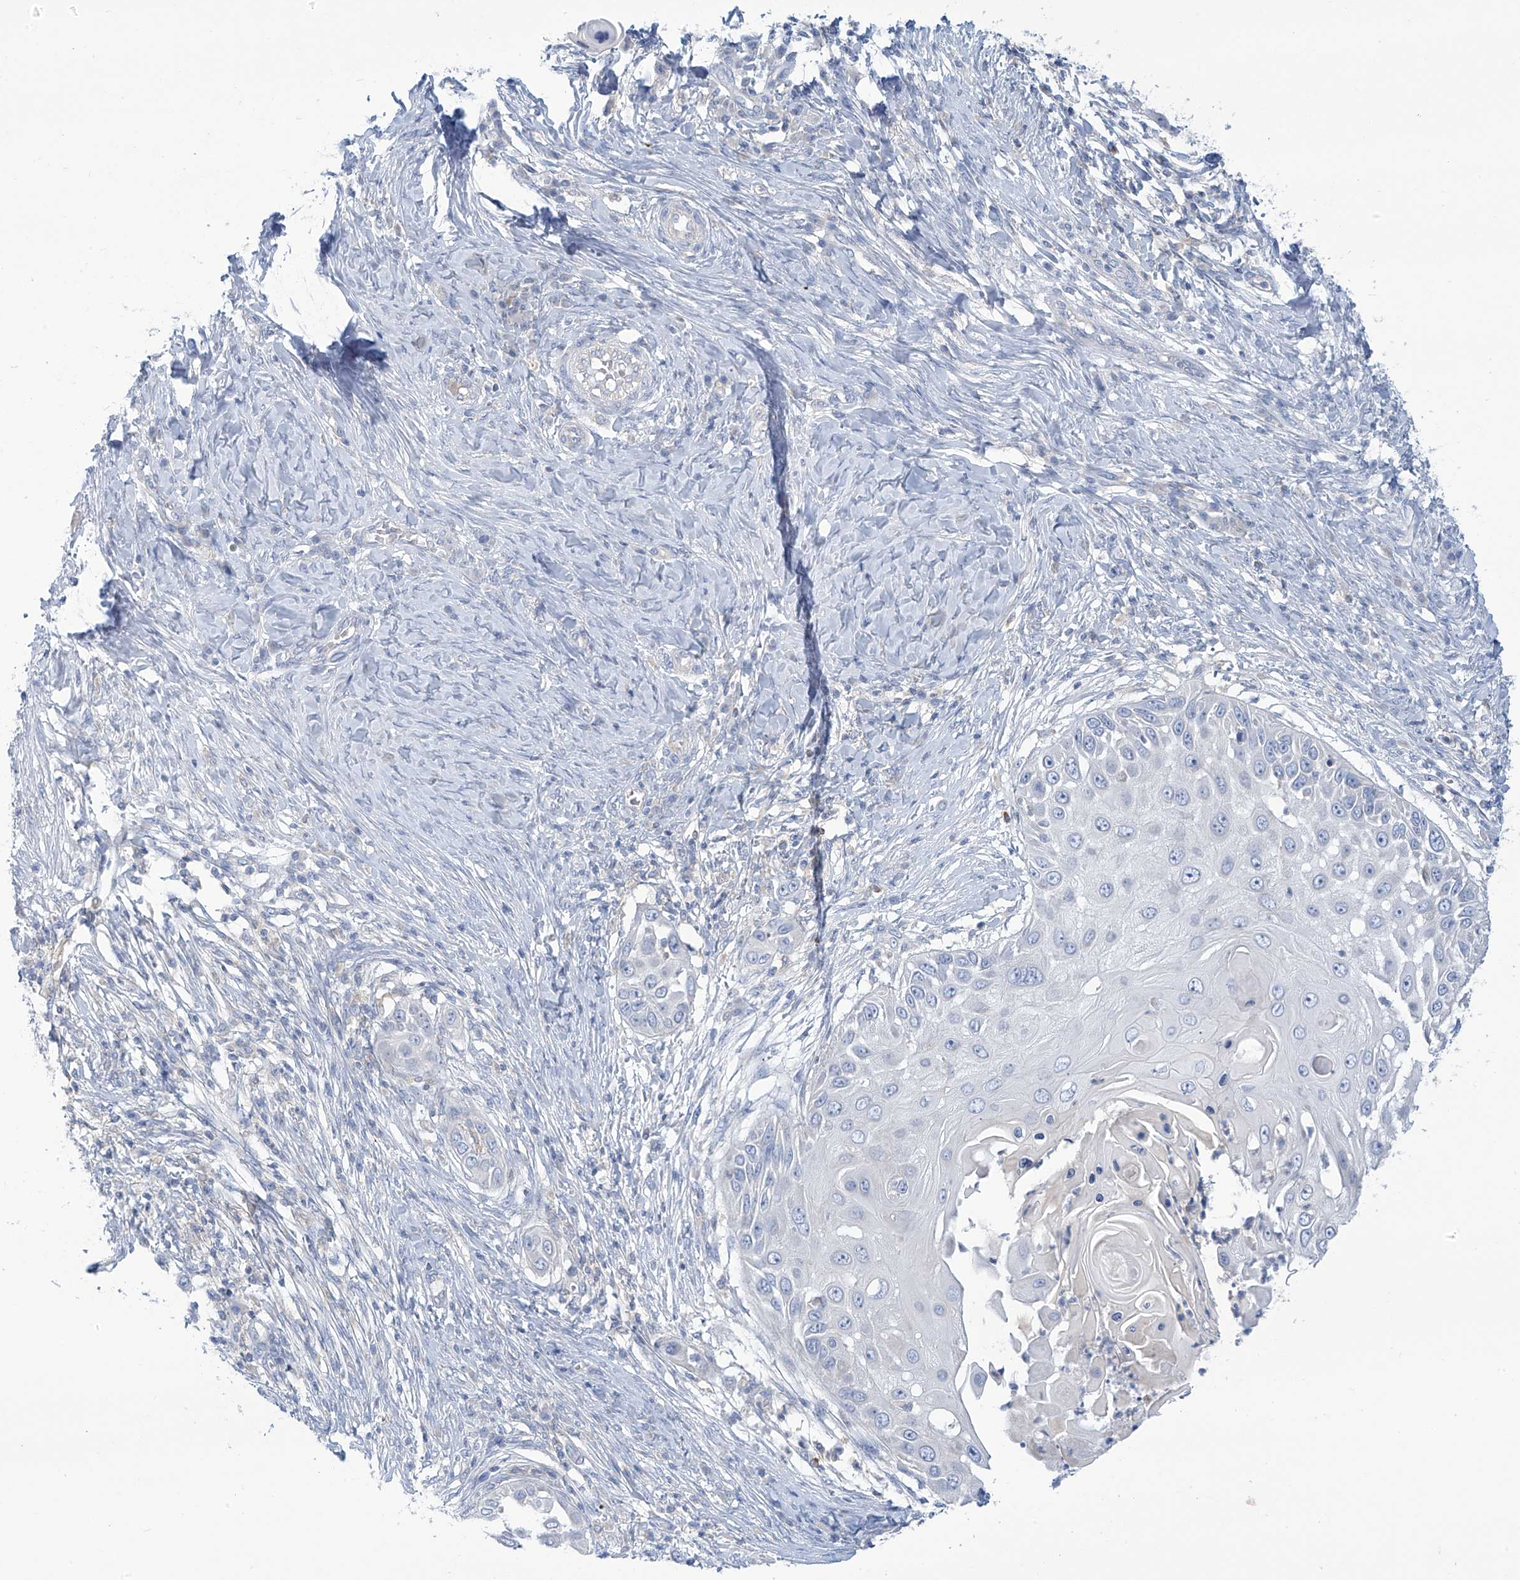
{"staining": {"intensity": "negative", "quantity": "none", "location": "none"}, "tissue": "skin cancer", "cell_type": "Tumor cells", "image_type": "cancer", "snomed": [{"axis": "morphology", "description": "Squamous cell carcinoma, NOS"}, {"axis": "topography", "description": "Skin"}], "caption": "Image shows no significant protein expression in tumor cells of skin squamous cell carcinoma.", "gene": "SLC6A12", "patient": {"sex": "female", "age": 44}}